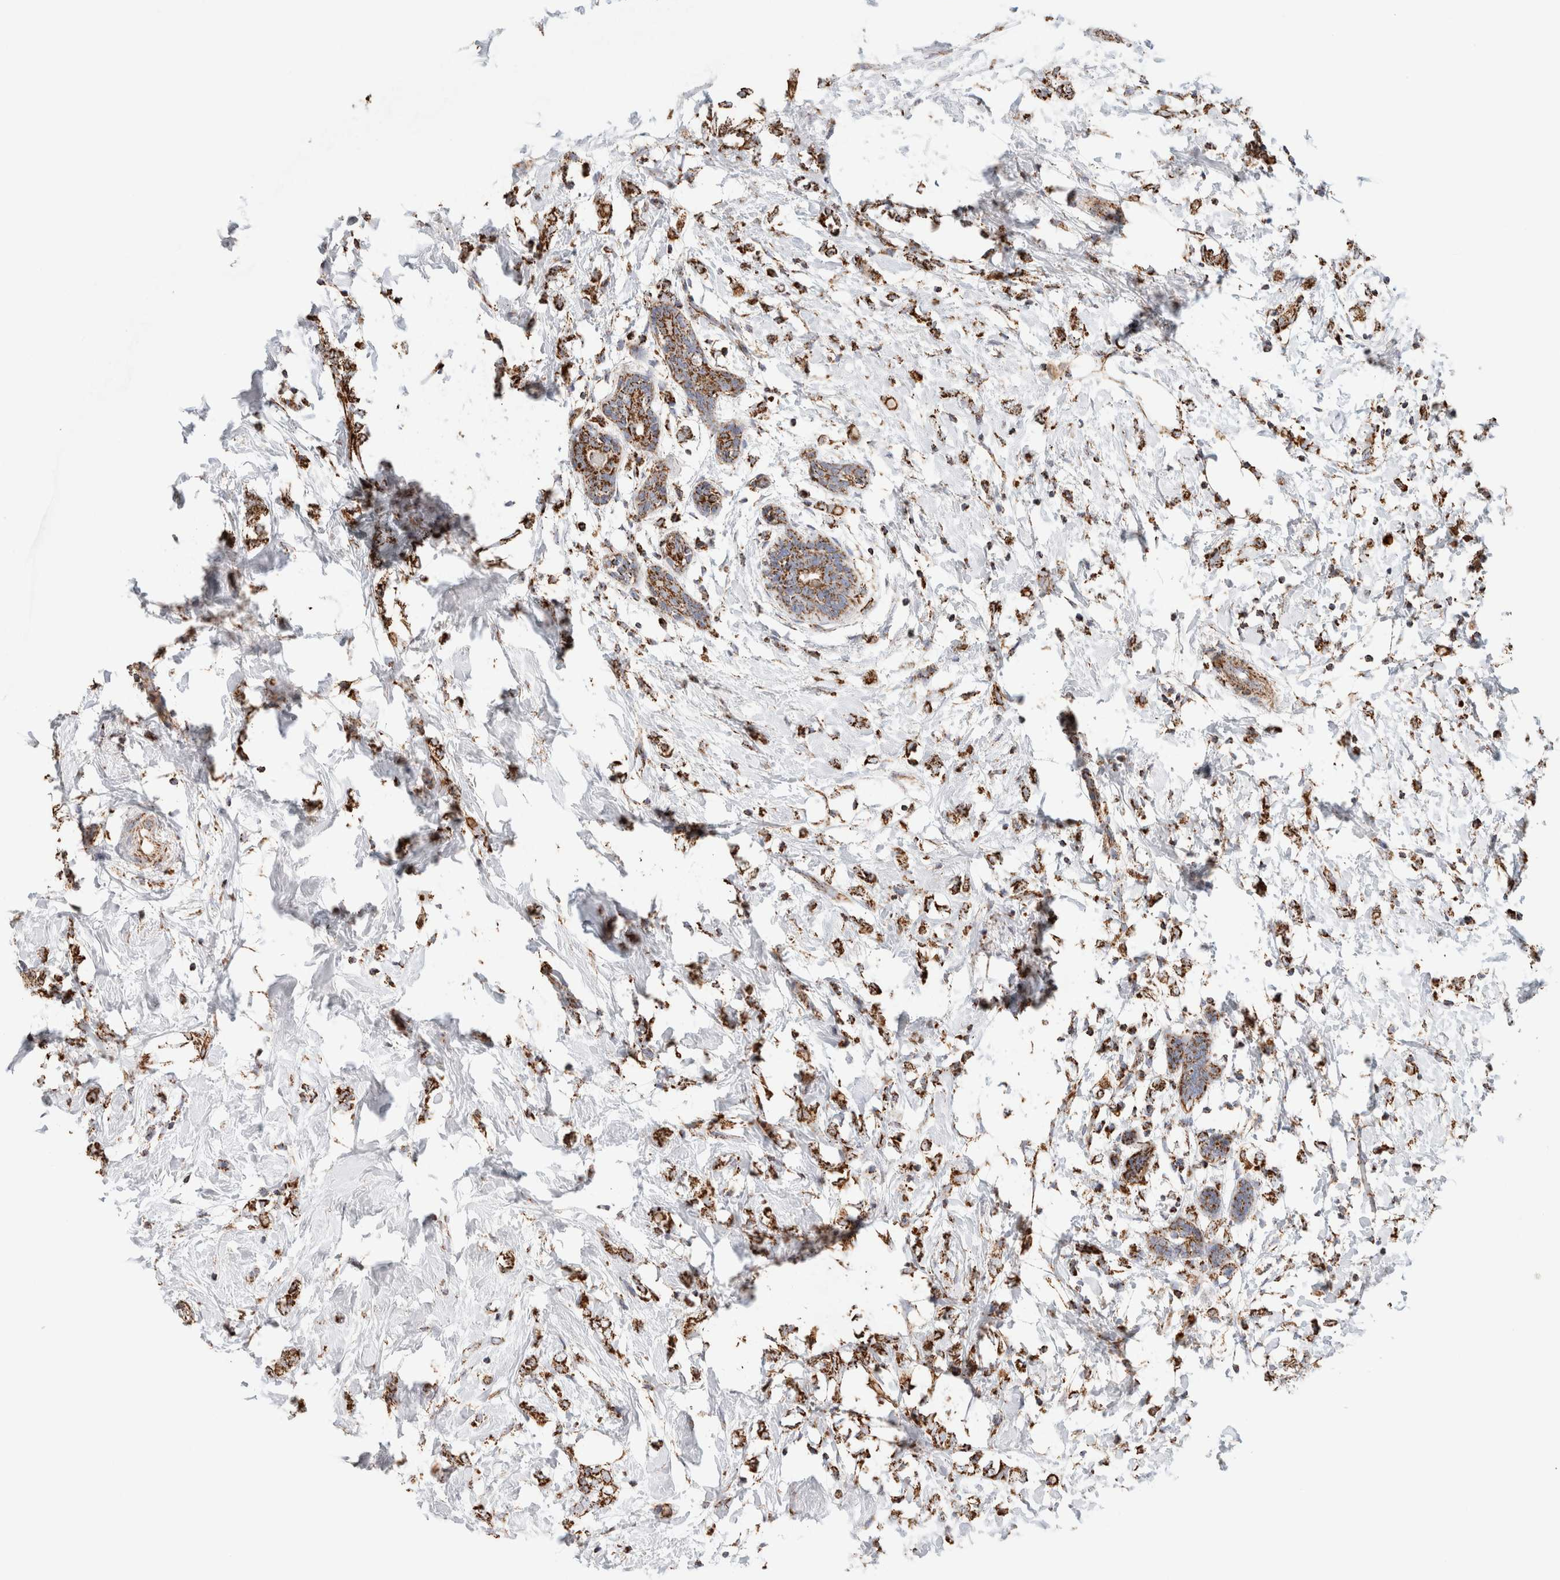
{"staining": {"intensity": "strong", "quantity": ">75%", "location": "cytoplasmic/membranous"}, "tissue": "breast cancer", "cell_type": "Tumor cells", "image_type": "cancer", "snomed": [{"axis": "morphology", "description": "Normal tissue, NOS"}, {"axis": "morphology", "description": "Lobular carcinoma"}, {"axis": "topography", "description": "Breast"}], "caption": "Breast cancer stained with DAB immunohistochemistry (IHC) exhibits high levels of strong cytoplasmic/membranous expression in approximately >75% of tumor cells.", "gene": "C1QBP", "patient": {"sex": "female", "age": 47}}